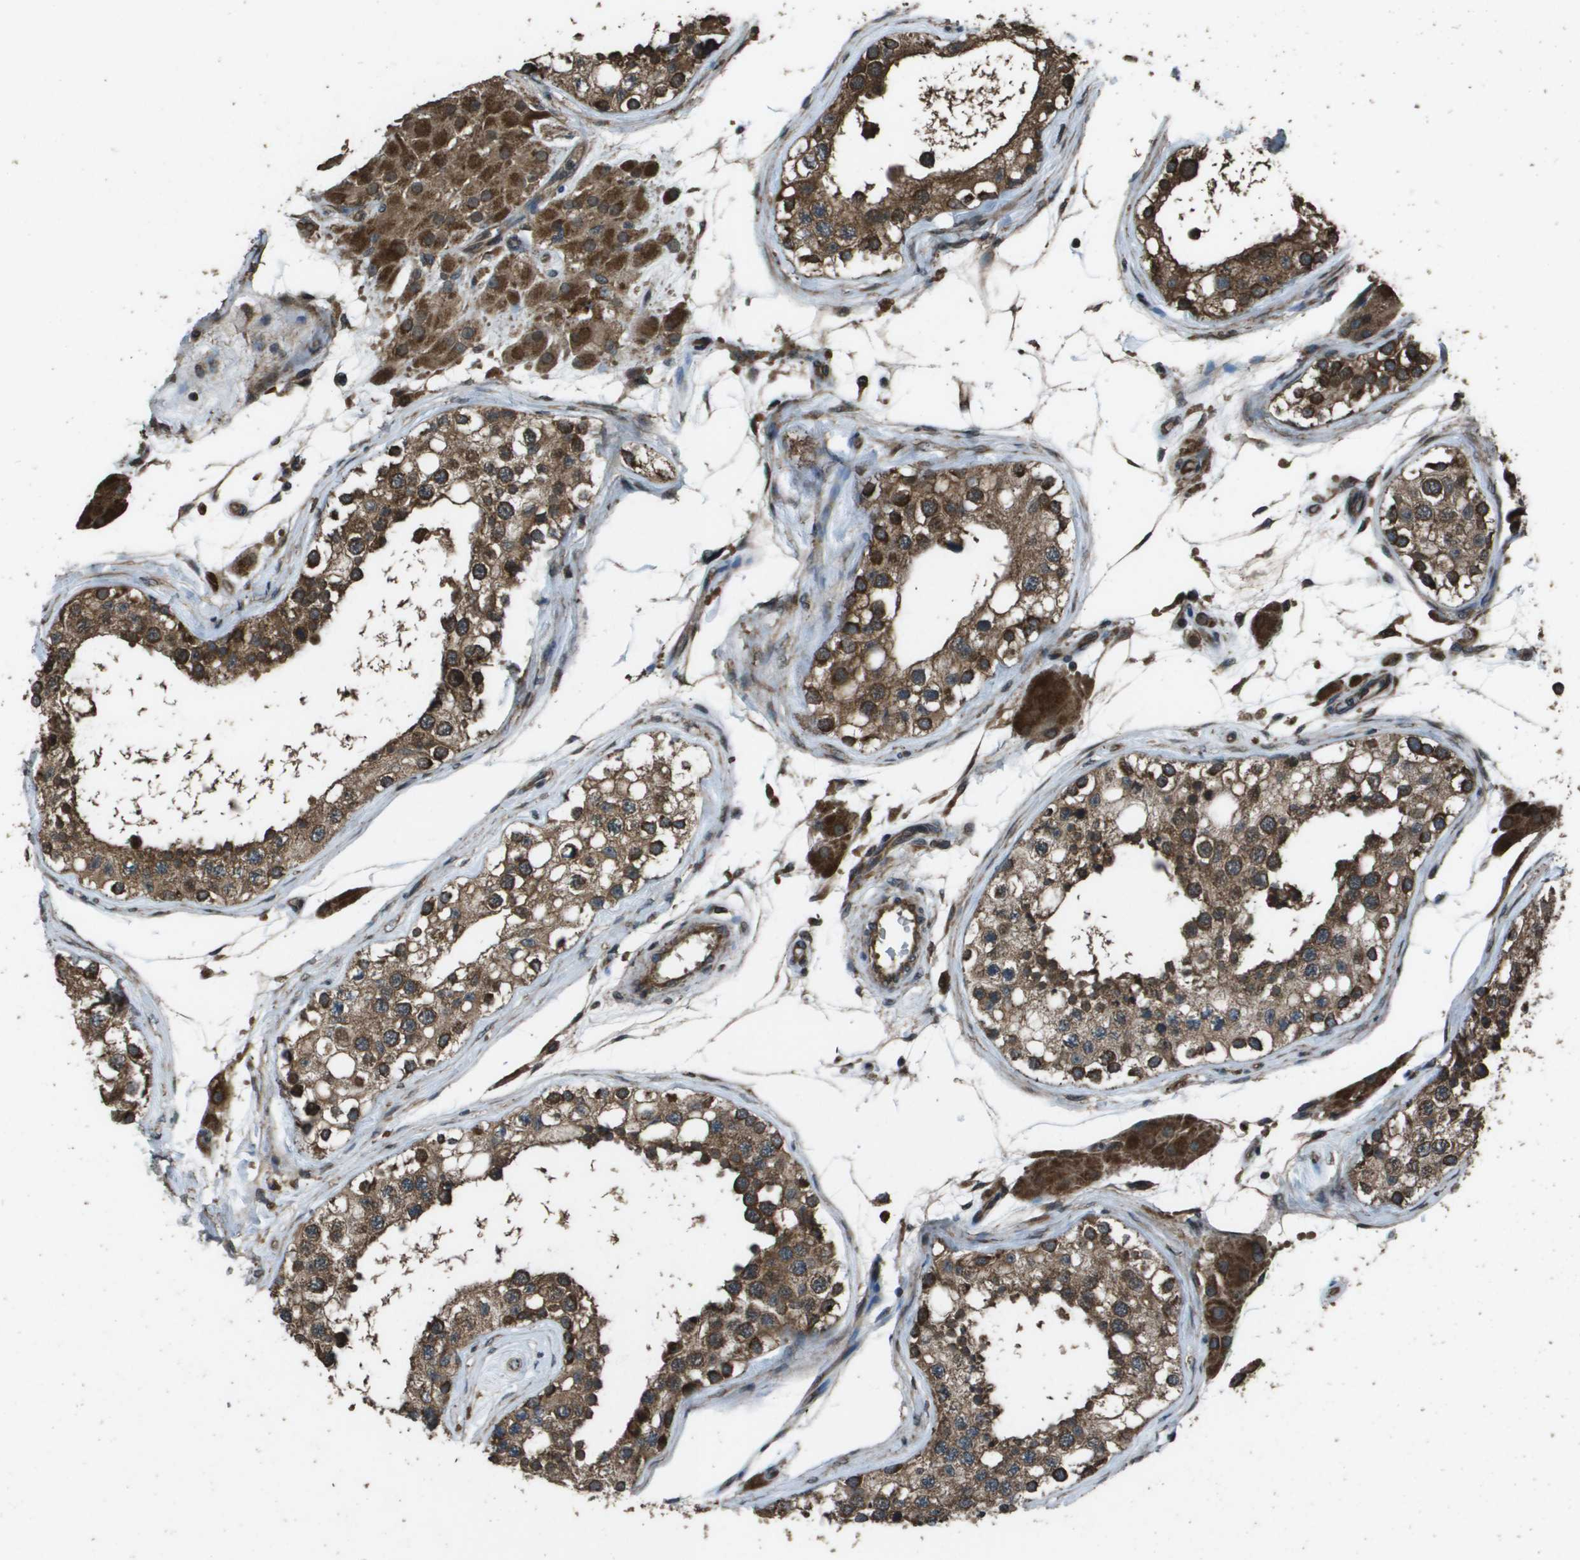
{"staining": {"intensity": "strong", "quantity": ">75%", "location": "cytoplasmic/membranous"}, "tissue": "testis", "cell_type": "Cells in seminiferous ducts", "image_type": "normal", "snomed": [{"axis": "morphology", "description": "Normal tissue, NOS"}, {"axis": "topography", "description": "Testis"}], "caption": "Human testis stained with a brown dye exhibits strong cytoplasmic/membranous positive expression in about >75% of cells in seminiferous ducts.", "gene": "FIG4", "patient": {"sex": "male", "age": 68}}